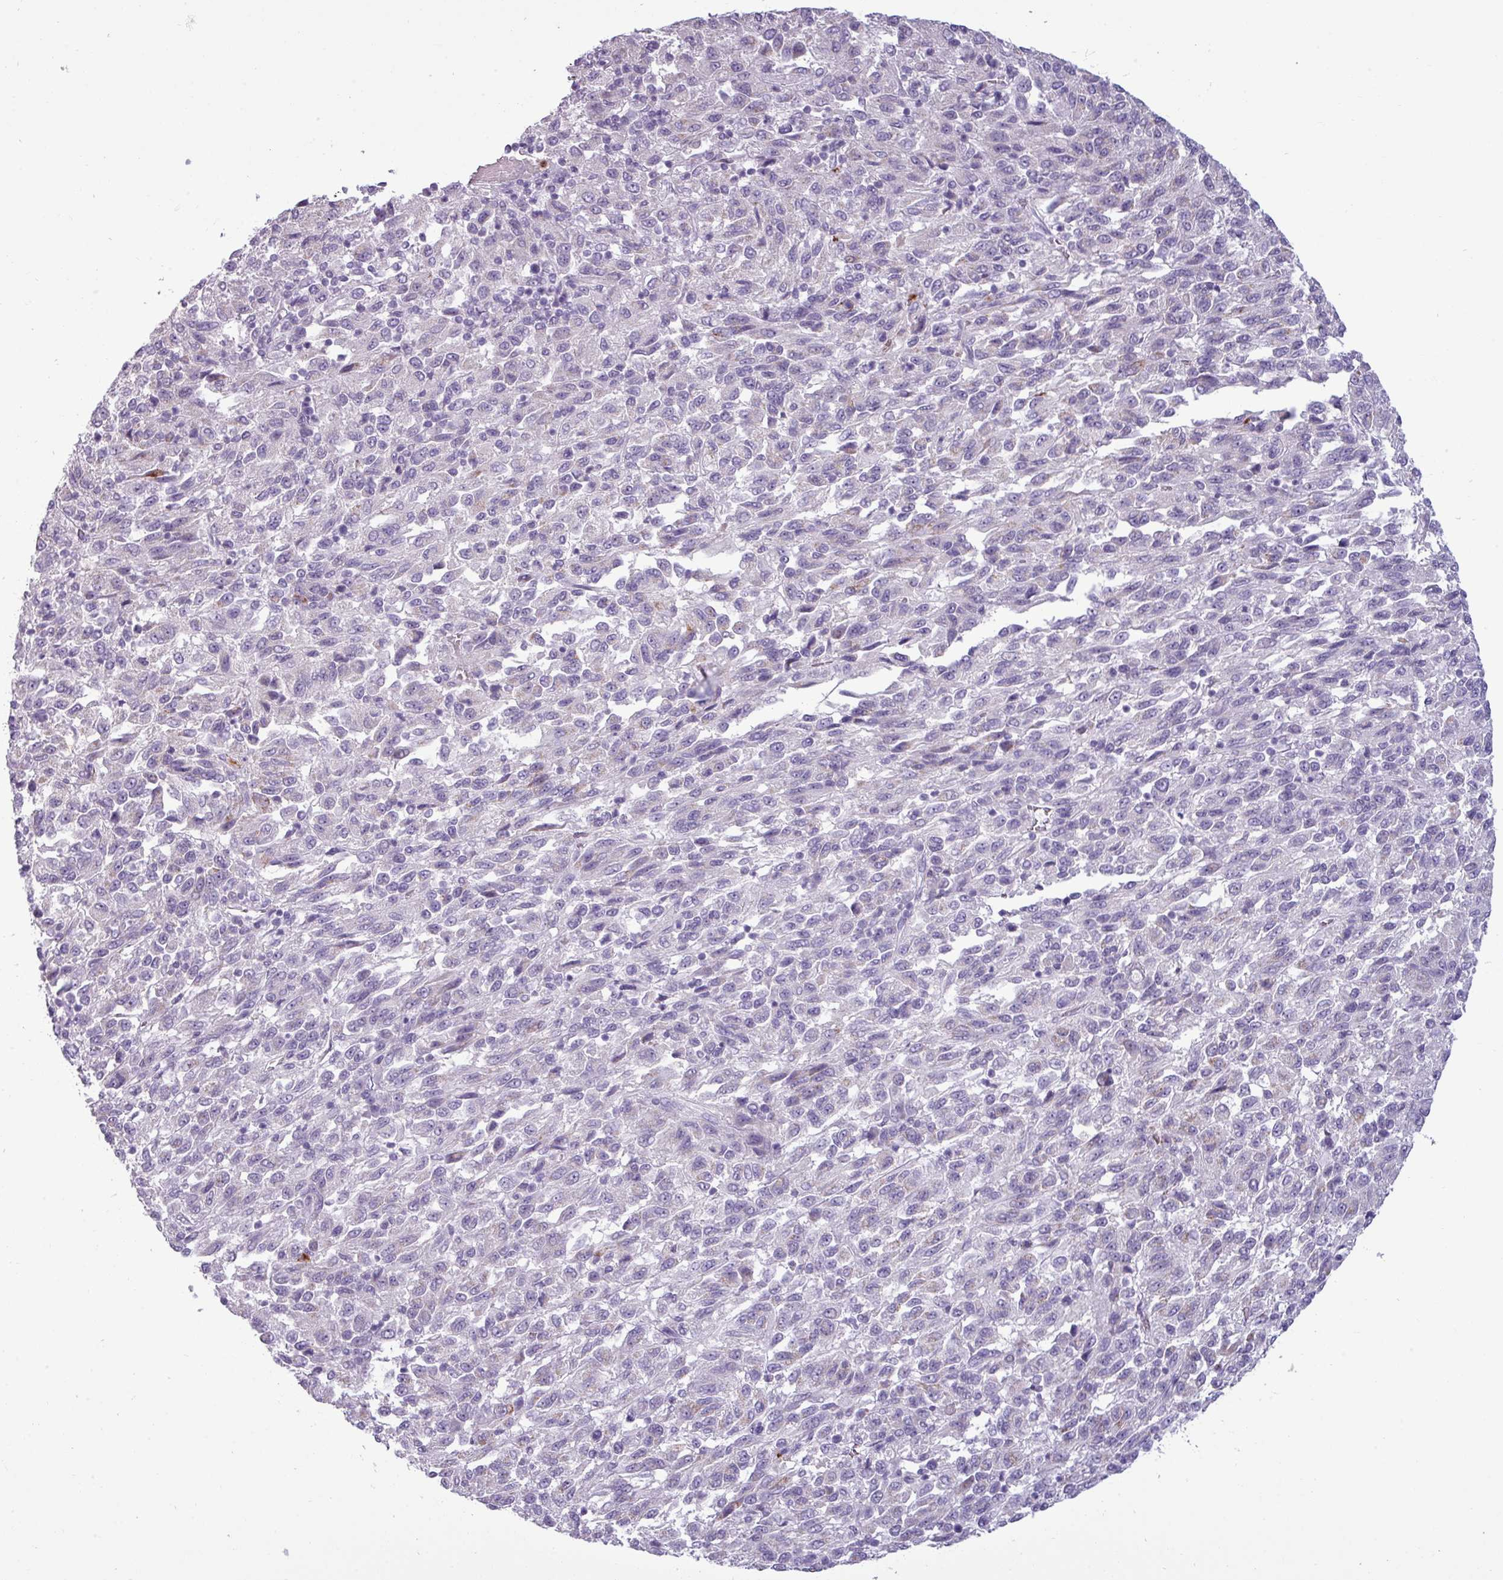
{"staining": {"intensity": "negative", "quantity": "none", "location": "none"}, "tissue": "melanoma", "cell_type": "Tumor cells", "image_type": "cancer", "snomed": [{"axis": "morphology", "description": "Malignant melanoma, Metastatic site"}, {"axis": "topography", "description": "Lung"}], "caption": "IHC of melanoma displays no staining in tumor cells.", "gene": "TRIM39", "patient": {"sex": "male", "age": 64}}